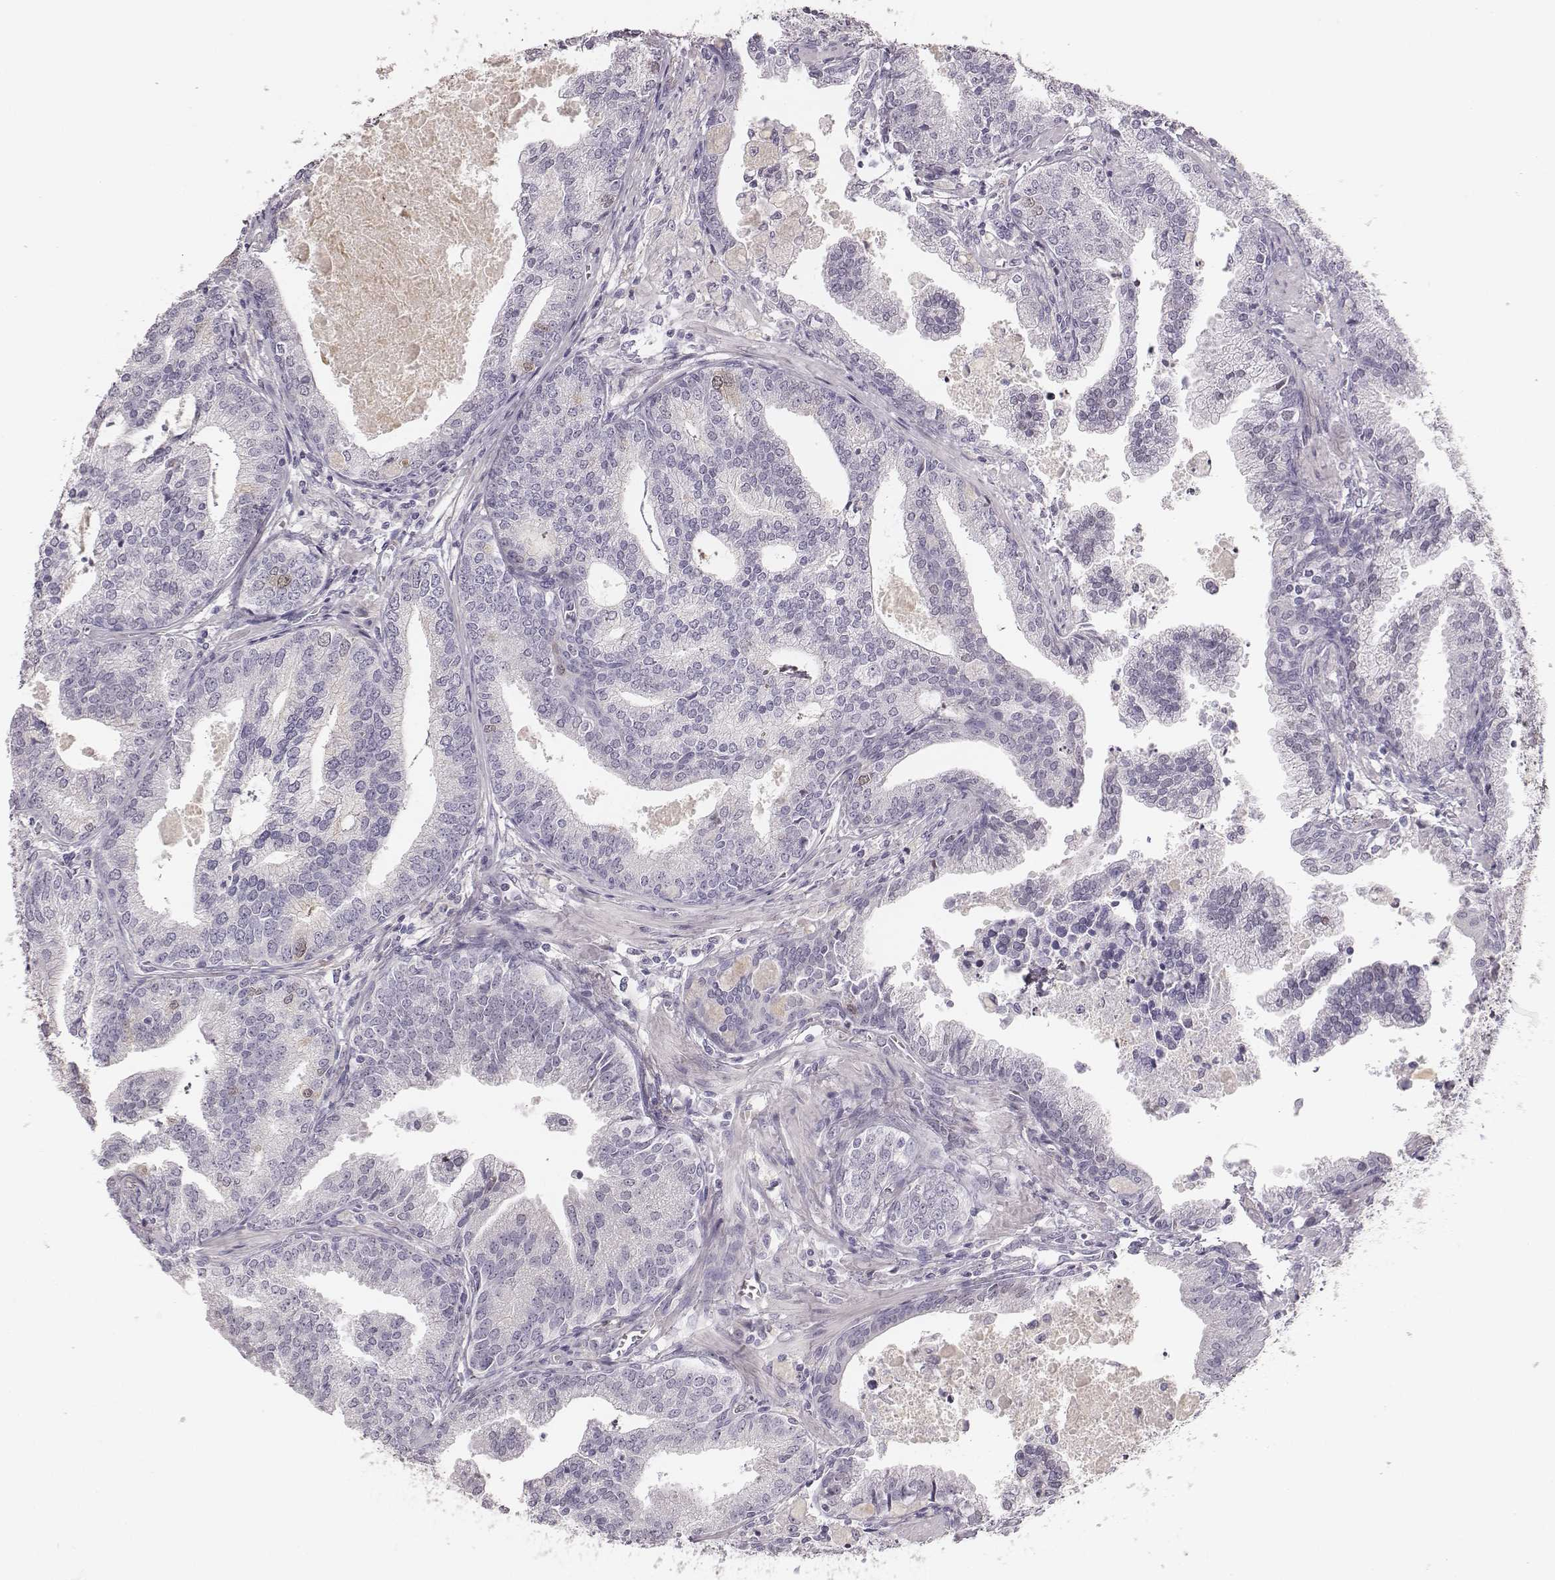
{"staining": {"intensity": "negative", "quantity": "none", "location": "none"}, "tissue": "prostate cancer", "cell_type": "Tumor cells", "image_type": "cancer", "snomed": [{"axis": "morphology", "description": "Adenocarcinoma, NOS"}, {"axis": "topography", "description": "Prostate"}], "caption": "Human prostate cancer stained for a protein using immunohistochemistry displays no positivity in tumor cells.", "gene": "PBK", "patient": {"sex": "male", "age": 64}}